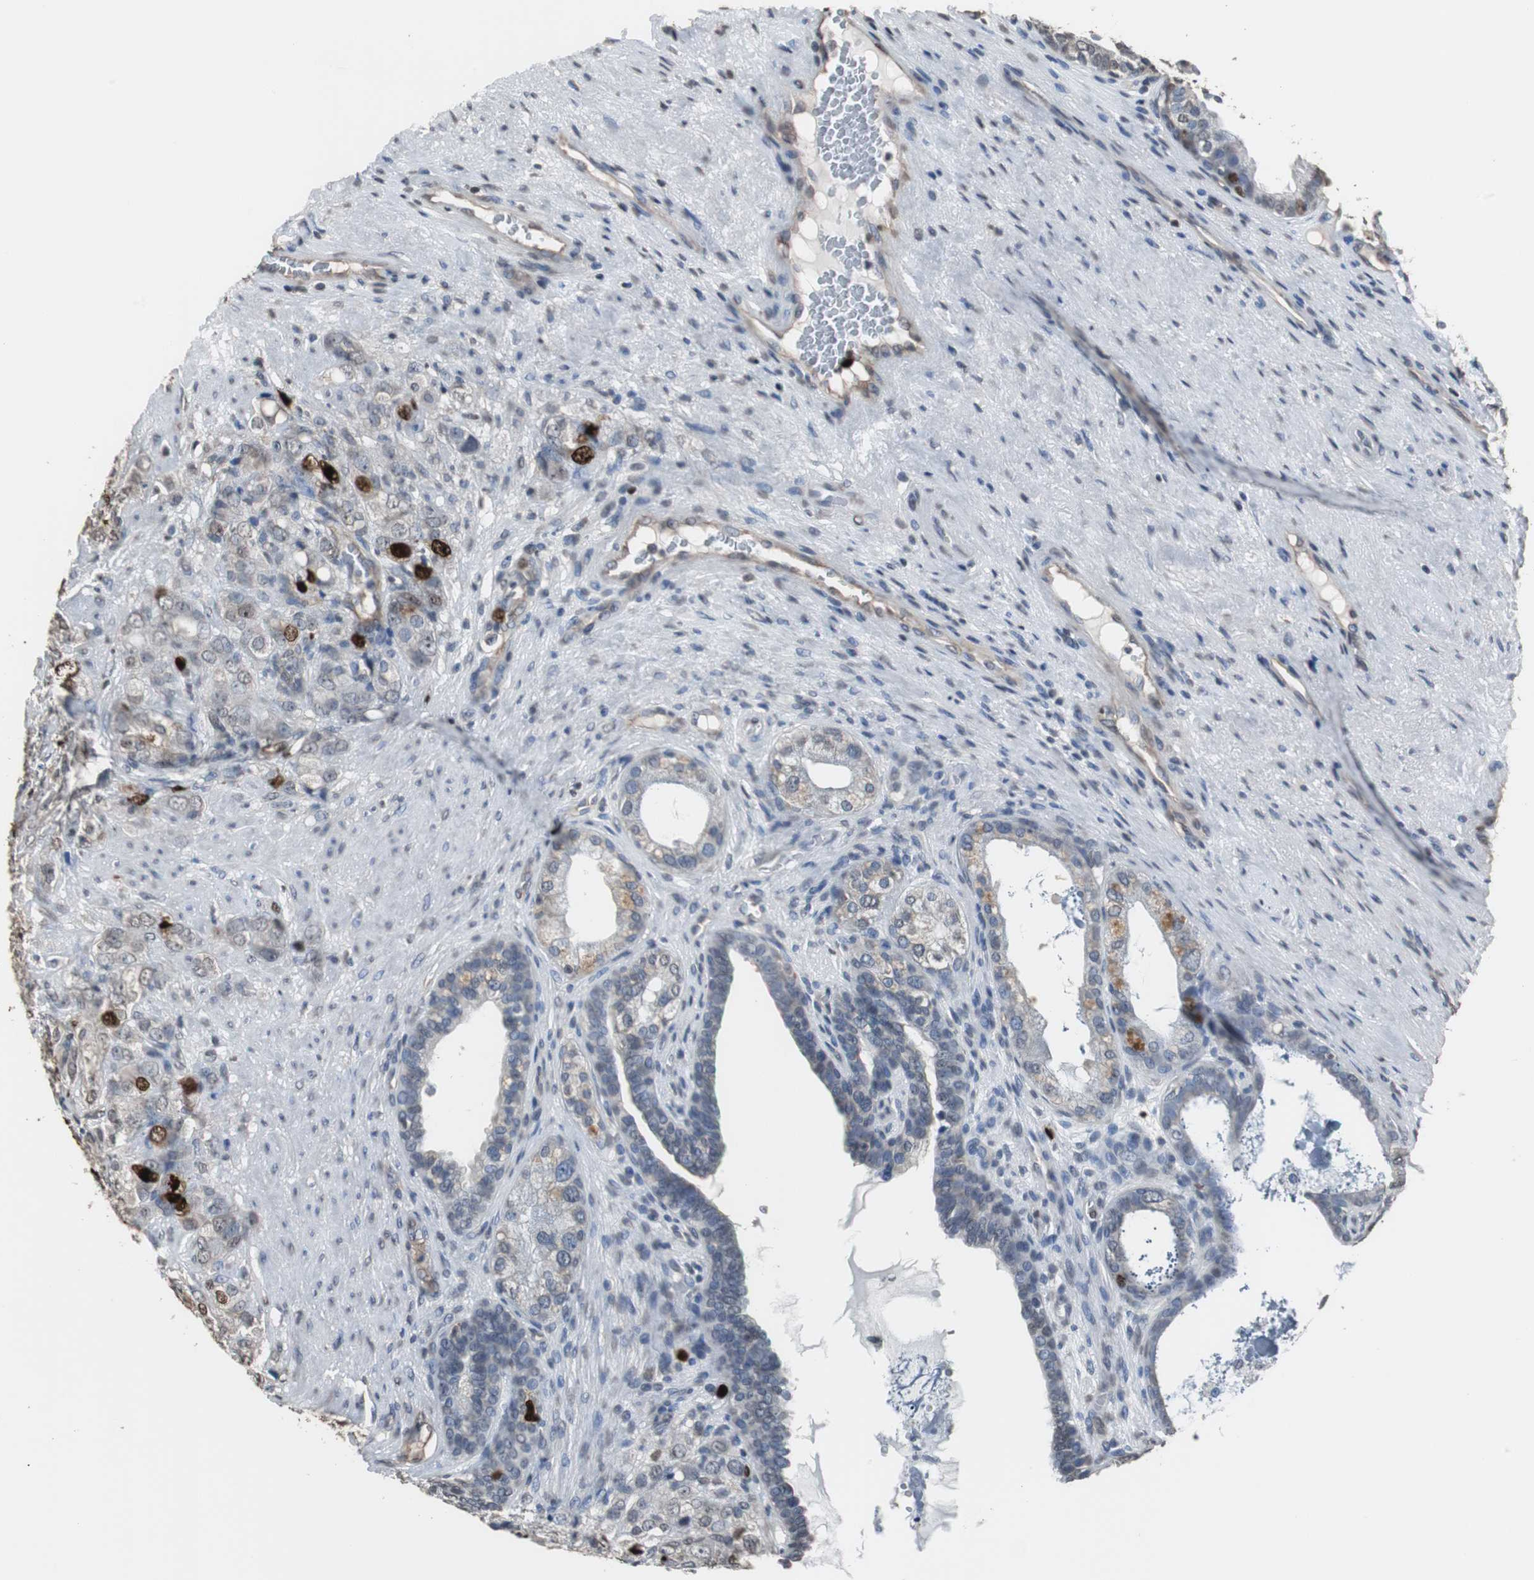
{"staining": {"intensity": "strong", "quantity": "<25%", "location": "nuclear"}, "tissue": "prostate cancer", "cell_type": "Tumor cells", "image_type": "cancer", "snomed": [{"axis": "morphology", "description": "Adenocarcinoma, High grade"}, {"axis": "topography", "description": "Prostate"}], "caption": "This micrograph reveals IHC staining of human prostate adenocarcinoma (high-grade), with medium strong nuclear positivity in about <25% of tumor cells.", "gene": "TOP2A", "patient": {"sex": "male", "age": 68}}